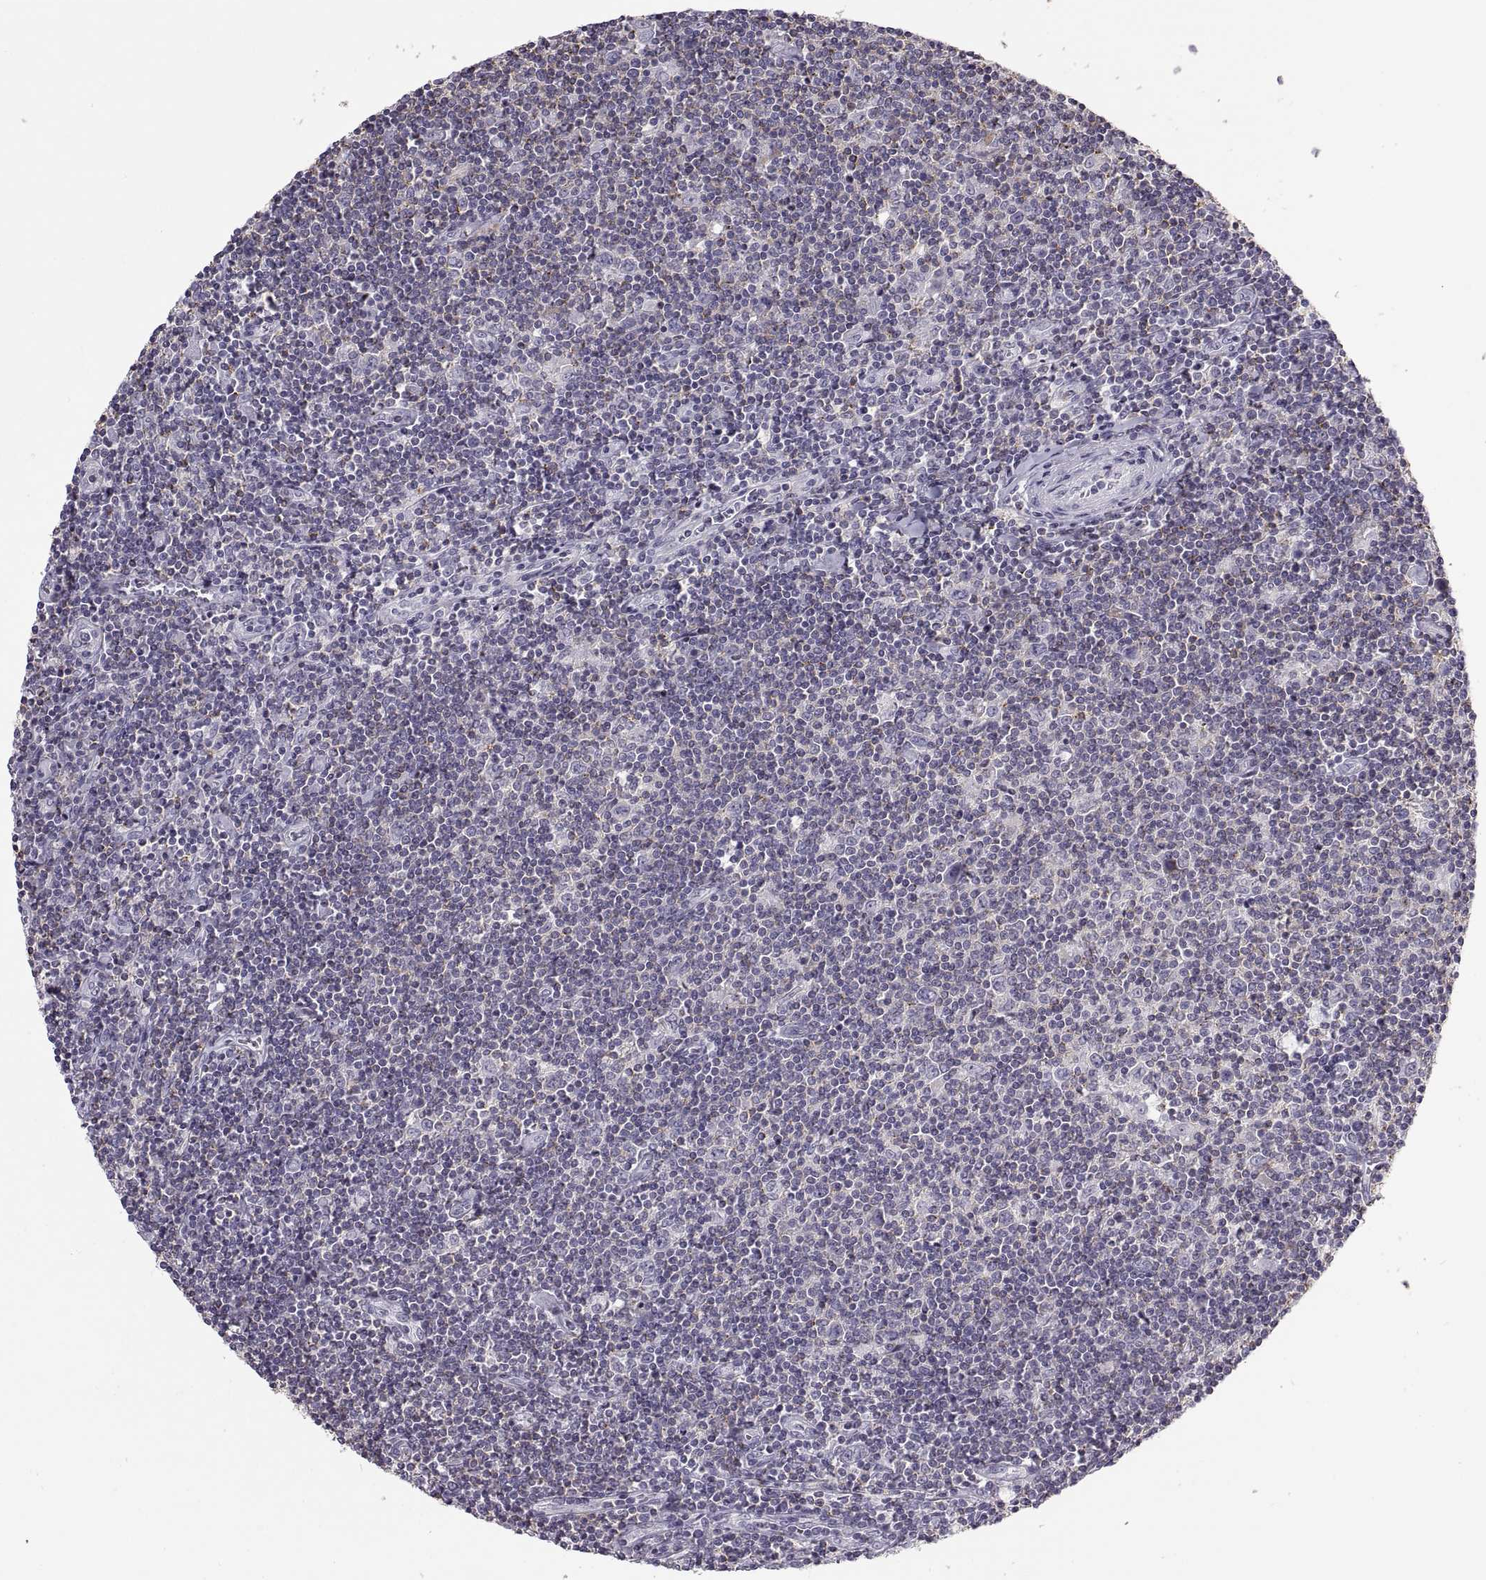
{"staining": {"intensity": "negative", "quantity": "none", "location": "none"}, "tissue": "lymphoma", "cell_type": "Tumor cells", "image_type": "cancer", "snomed": [{"axis": "morphology", "description": "Hodgkin's disease, NOS"}, {"axis": "topography", "description": "Lymph node"}], "caption": "Immunohistochemistry of Hodgkin's disease exhibits no expression in tumor cells. (Immunohistochemistry, brightfield microscopy, high magnification).", "gene": "TTC21A", "patient": {"sex": "male", "age": 40}}